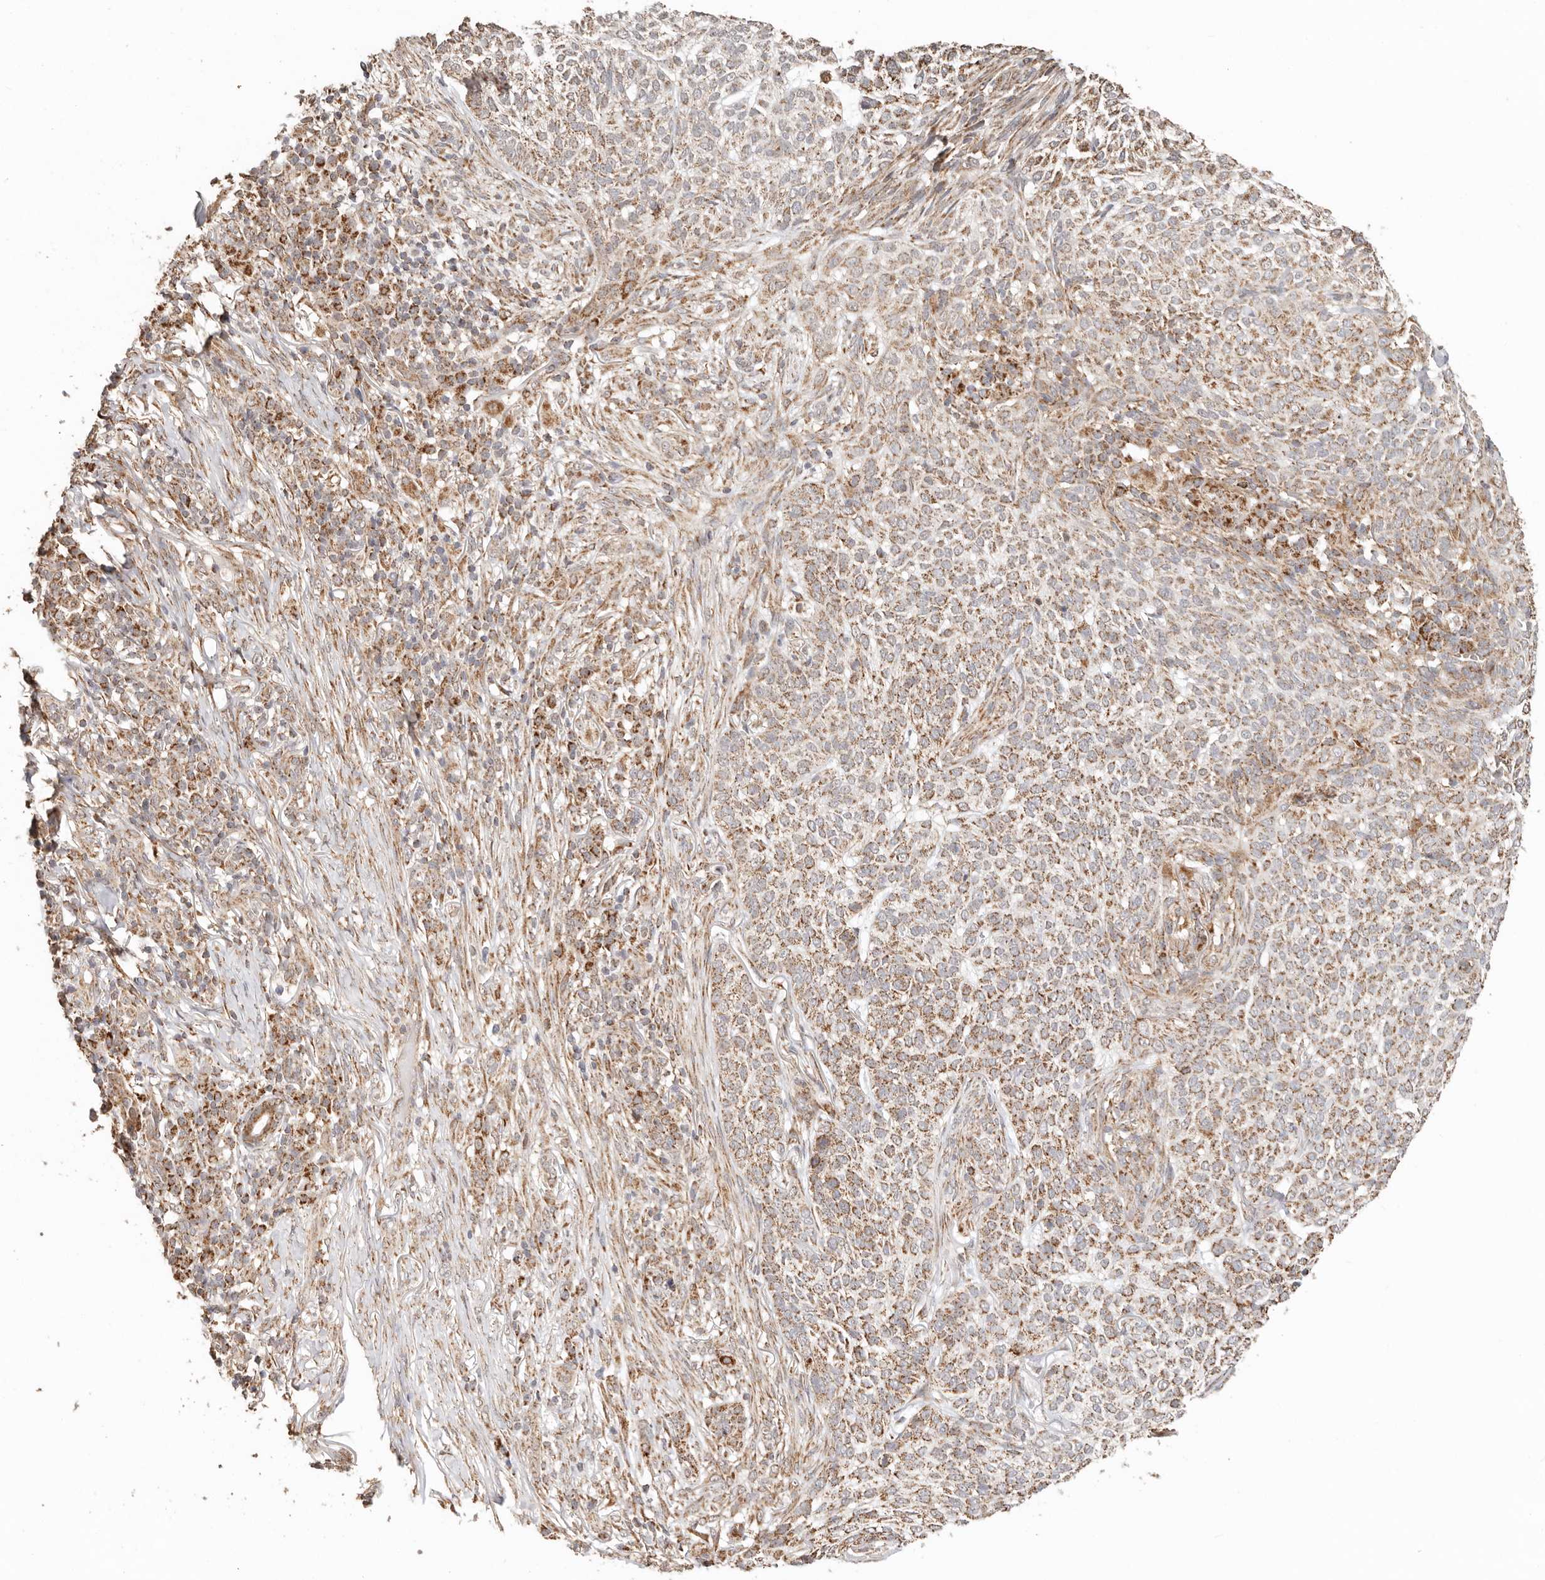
{"staining": {"intensity": "moderate", "quantity": ">75%", "location": "cytoplasmic/membranous"}, "tissue": "skin cancer", "cell_type": "Tumor cells", "image_type": "cancer", "snomed": [{"axis": "morphology", "description": "Basal cell carcinoma"}, {"axis": "topography", "description": "Skin"}], "caption": "A high-resolution photomicrograph shows immunohistochemistry (IHC) staining of basal cell carcinoma (skin), which demonstrates moderate cytoplasmic/membranous staining in approximately >75% of tumor cells.", "gene": "NDUFB11", "patient": {"sex": "female", "age": 64}}